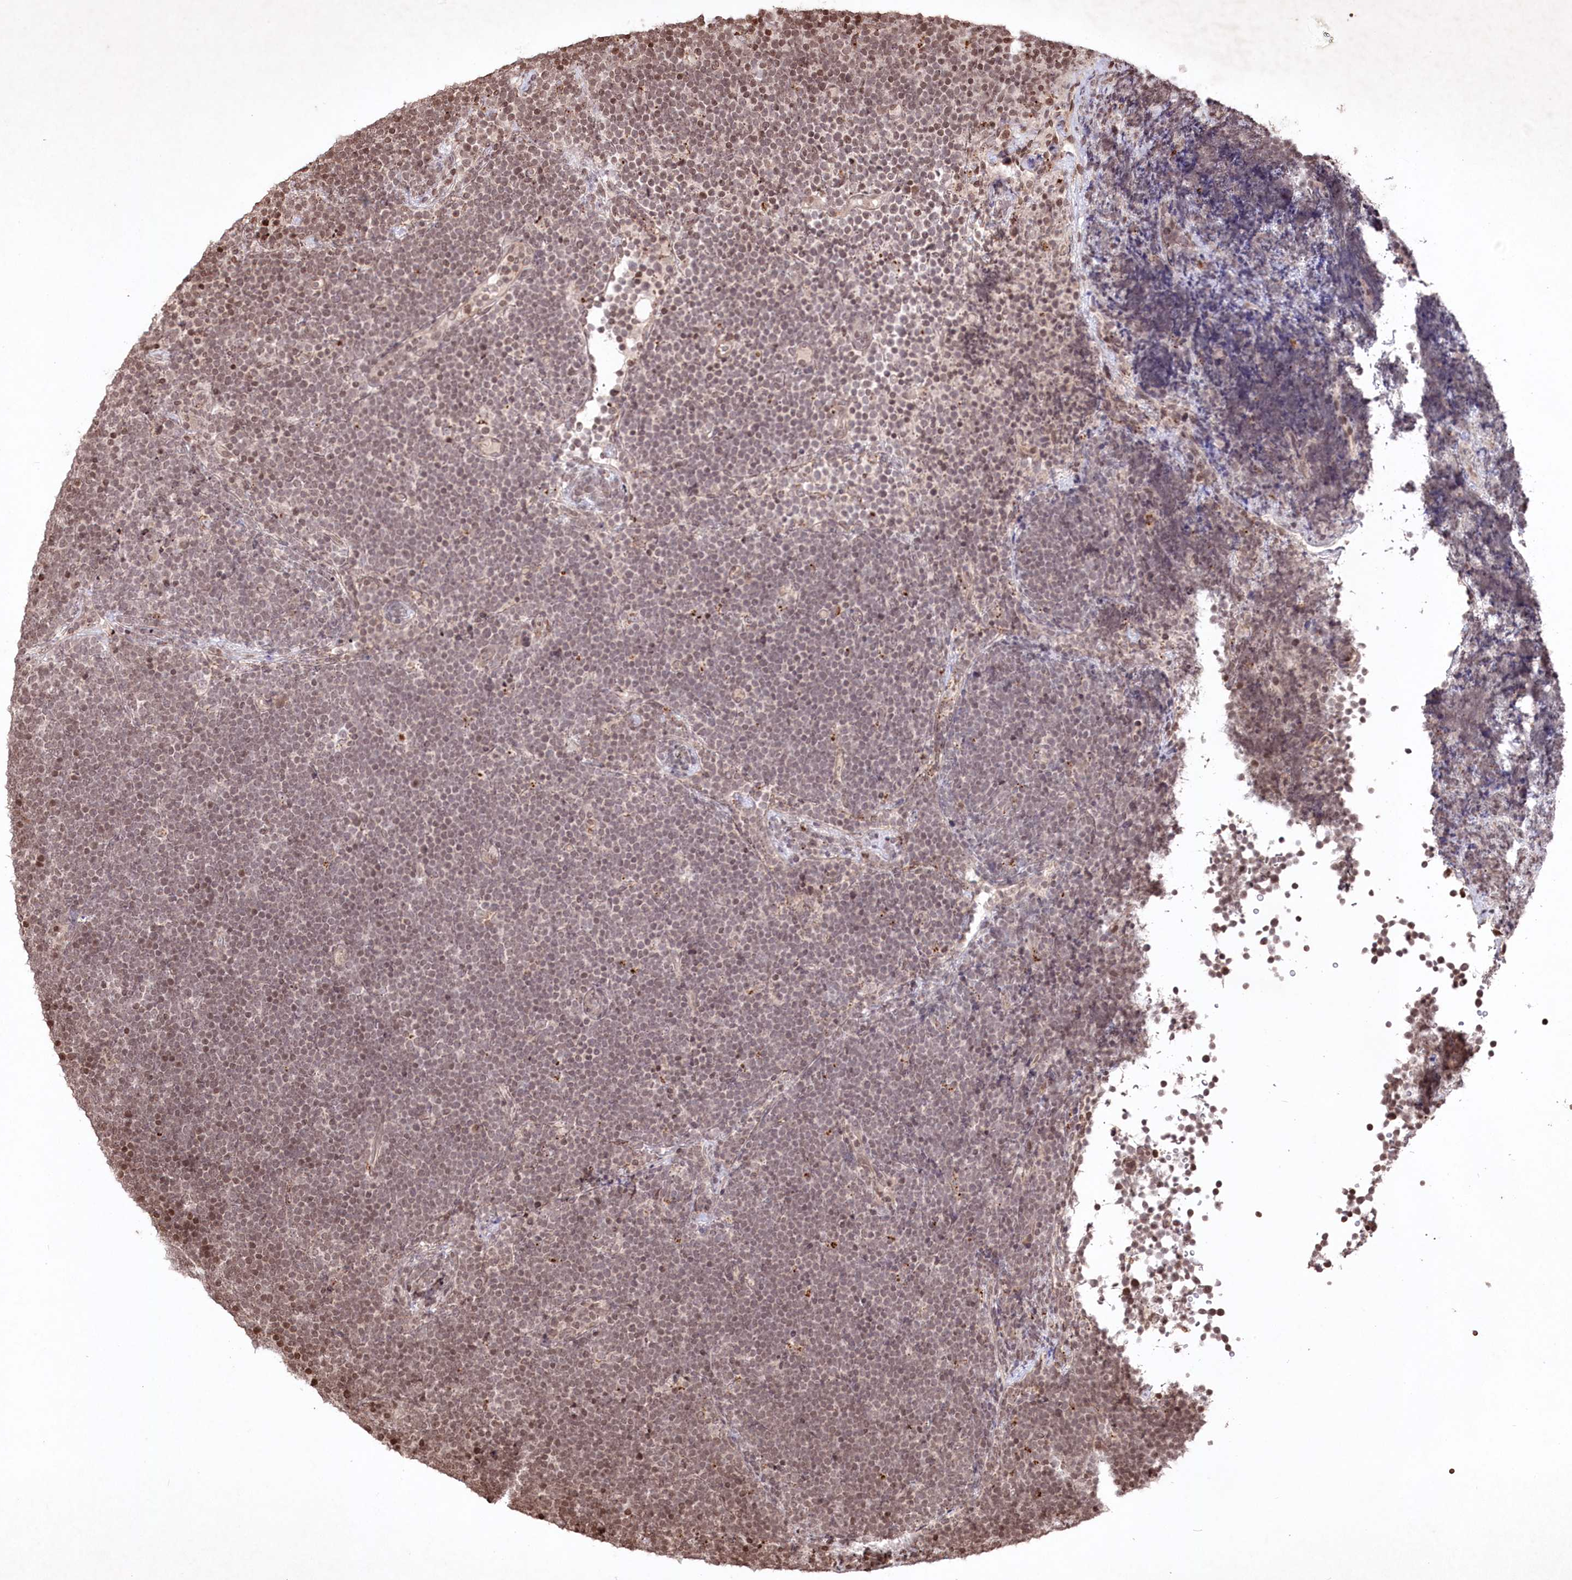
{"staining": {"intensity": "weak", "quantity": ">75%", "location": "nuclear"}, "tissue": "lymphoma", "cell_type": "Tumor cells", "image_type": "cancer", "snomed": [{"axis": "morphology", "description": "Malignant lymphoma, non-Hodgkin's type, High grade"}, {"axis": "topography", "description": "Lymph node"}], "caption": "IHC (DAB (3,3'-diaminobenzidine)) staining of malignant lymphoma, non-Hodgkin's type (high-grade) reveals weak nuclear protein staining in approximately >75% of tumor cells.", "gene": "CCSER2", "patient": {"sex": "male", "age": 13}}